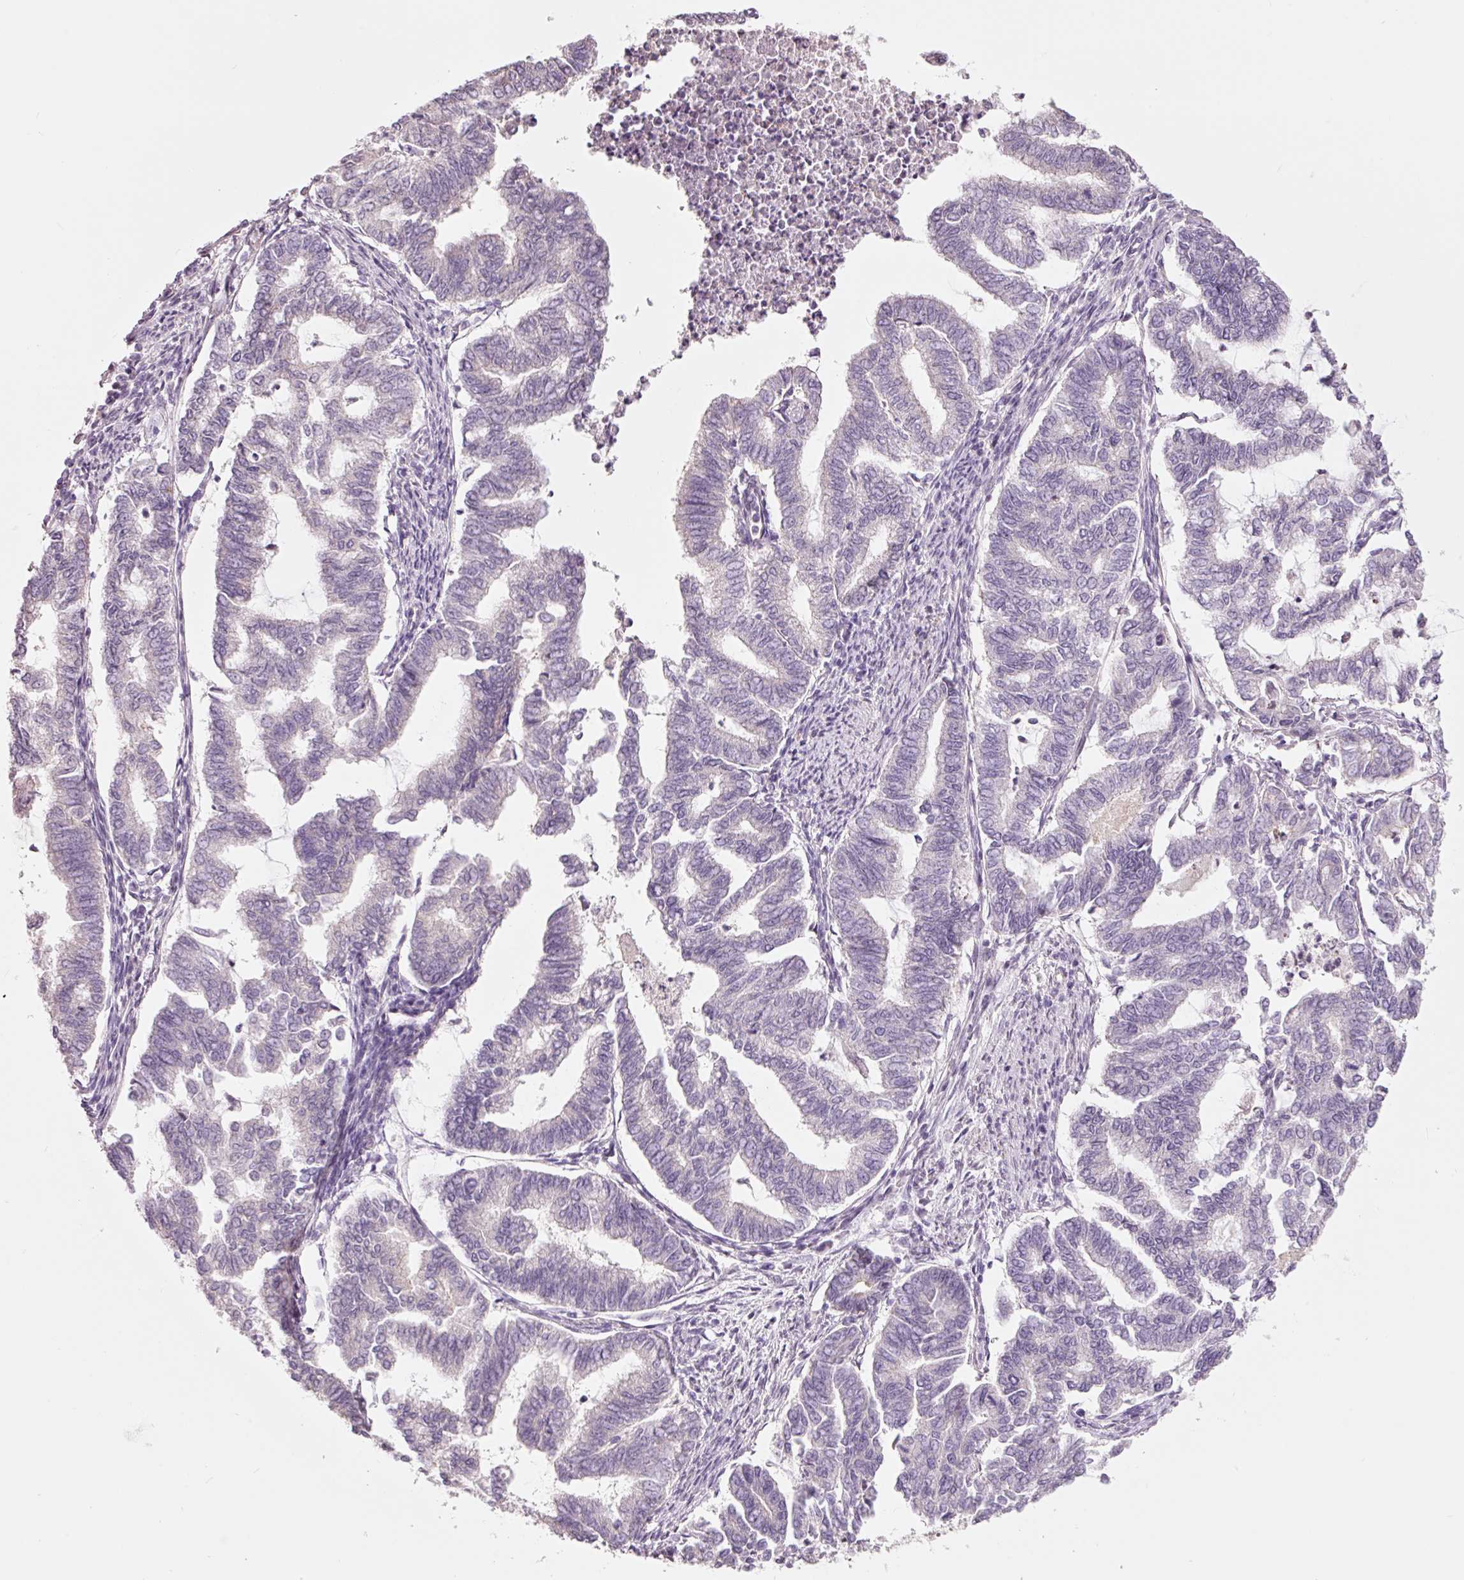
{"staining": {"intensity": "negative", "quantity": "none", "location": "none"}, "tissue": "endometrial cancer", "cell_type": "Tumor cells", "image_type": "cancer", "snomed": [{"axis": "morphology", "description": "Adenocarcinoma, NOS"}, {"axis": "topography", "description": "Endometrium"}], "caption": "IHC of endometrial cancer shows no positivity in tumor cells.", "gene": "DAPP1", "patient": {"sex": "female", "age": 79}}